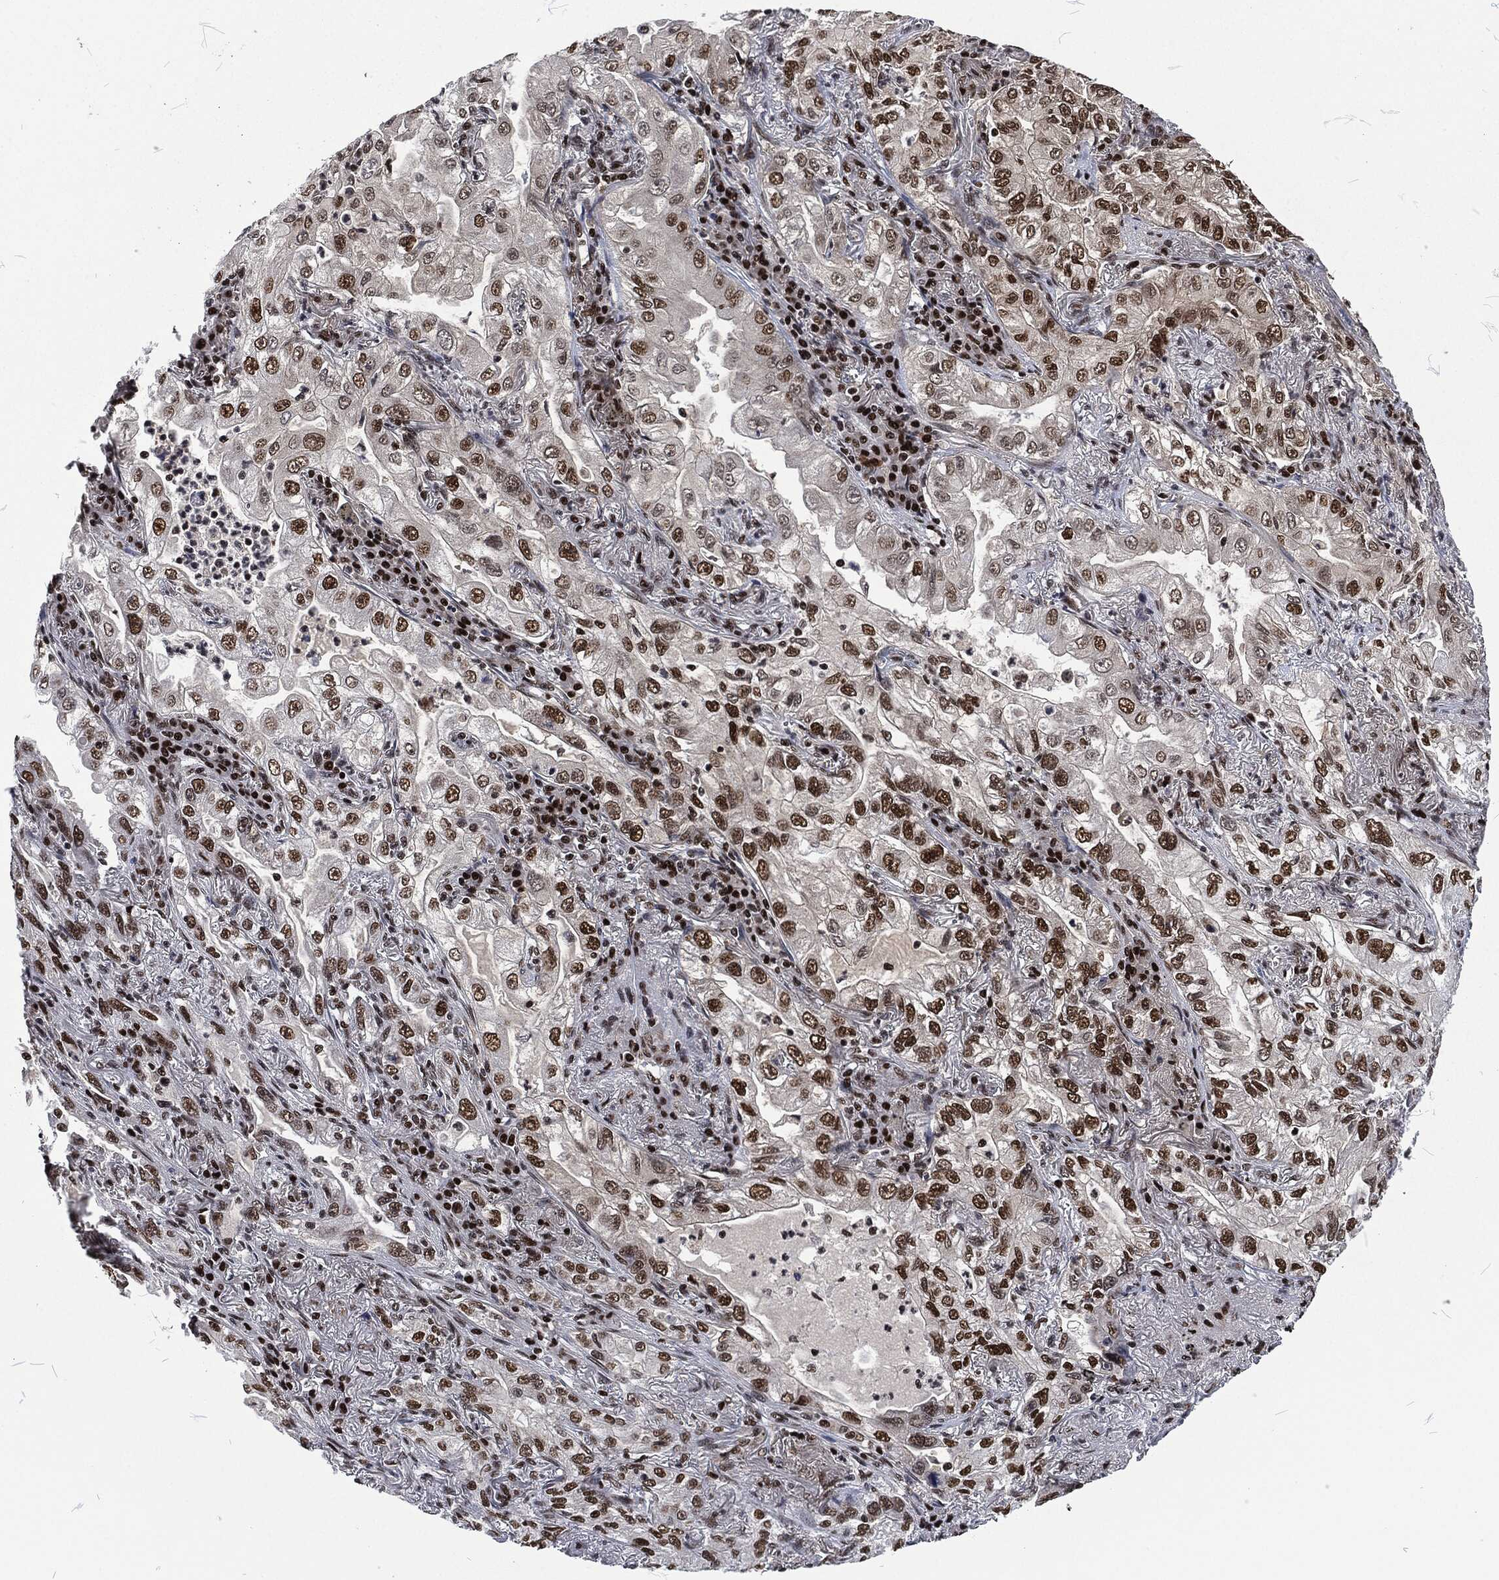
{"staining": {"intensity": "strong", "quantity": "25%-75%", "location": "nuclear"}, "tissue": "lung cancer", "cell_type": "Tumor cells", "image_type": "cancer", "snomed": [{"axis": "morphology", "description": "Adenocarcinoma, NOS"}, {"axis": "topography", "description": "Lung"}], "caption": "Lung cancer stained for a protein (brown) demonstrates strong nuclear positive staining in approximately 25%-75% of tumor cells.", "gene": "DCPS", "patient": {"sex": "female", "age": 73}}